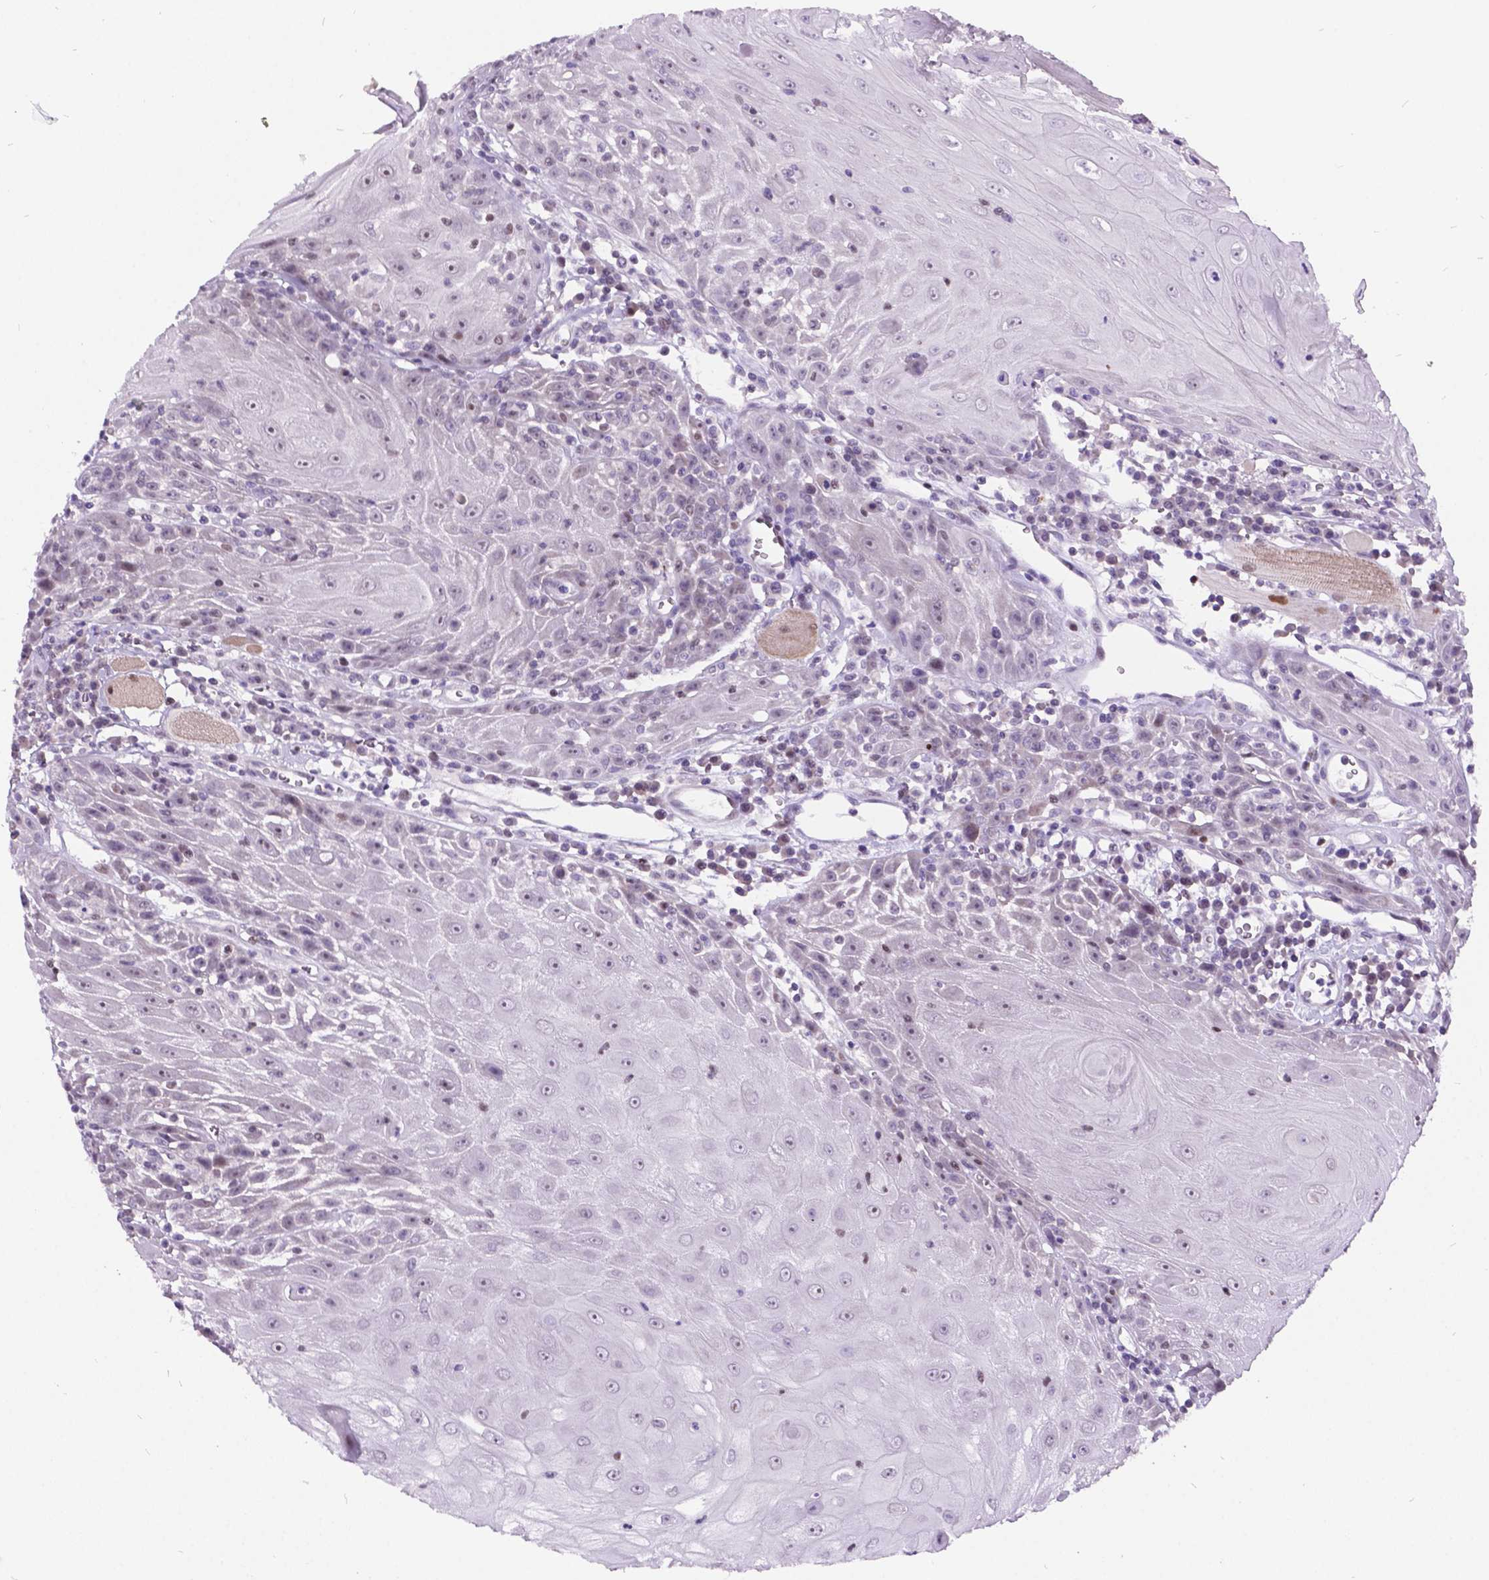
{"staining": {"intensity": "weak", "quantity": "<25%", "location": "nuclear"}, "tissue": "head and neck cancer", "cell_type": "Tumor cells", "image_type": "cancer", "snomed": [{"axis": "morphology", "description": "Normal tissue, NOS"}, {"axis": "morphology", "description": "Squamous cell carcinoma, NOS"}, {"axis": "topography", "description": "Oral tissue"}, {"axis": "topography", "description": "Head-Neck"}], "caption": "Photomicrograph shows no significant protein staining in tumor cells of head and neck cancer. Nuclei are stained in blue.", "gene": "DPF3", "patient": {"sex": "male", "age": 52}}